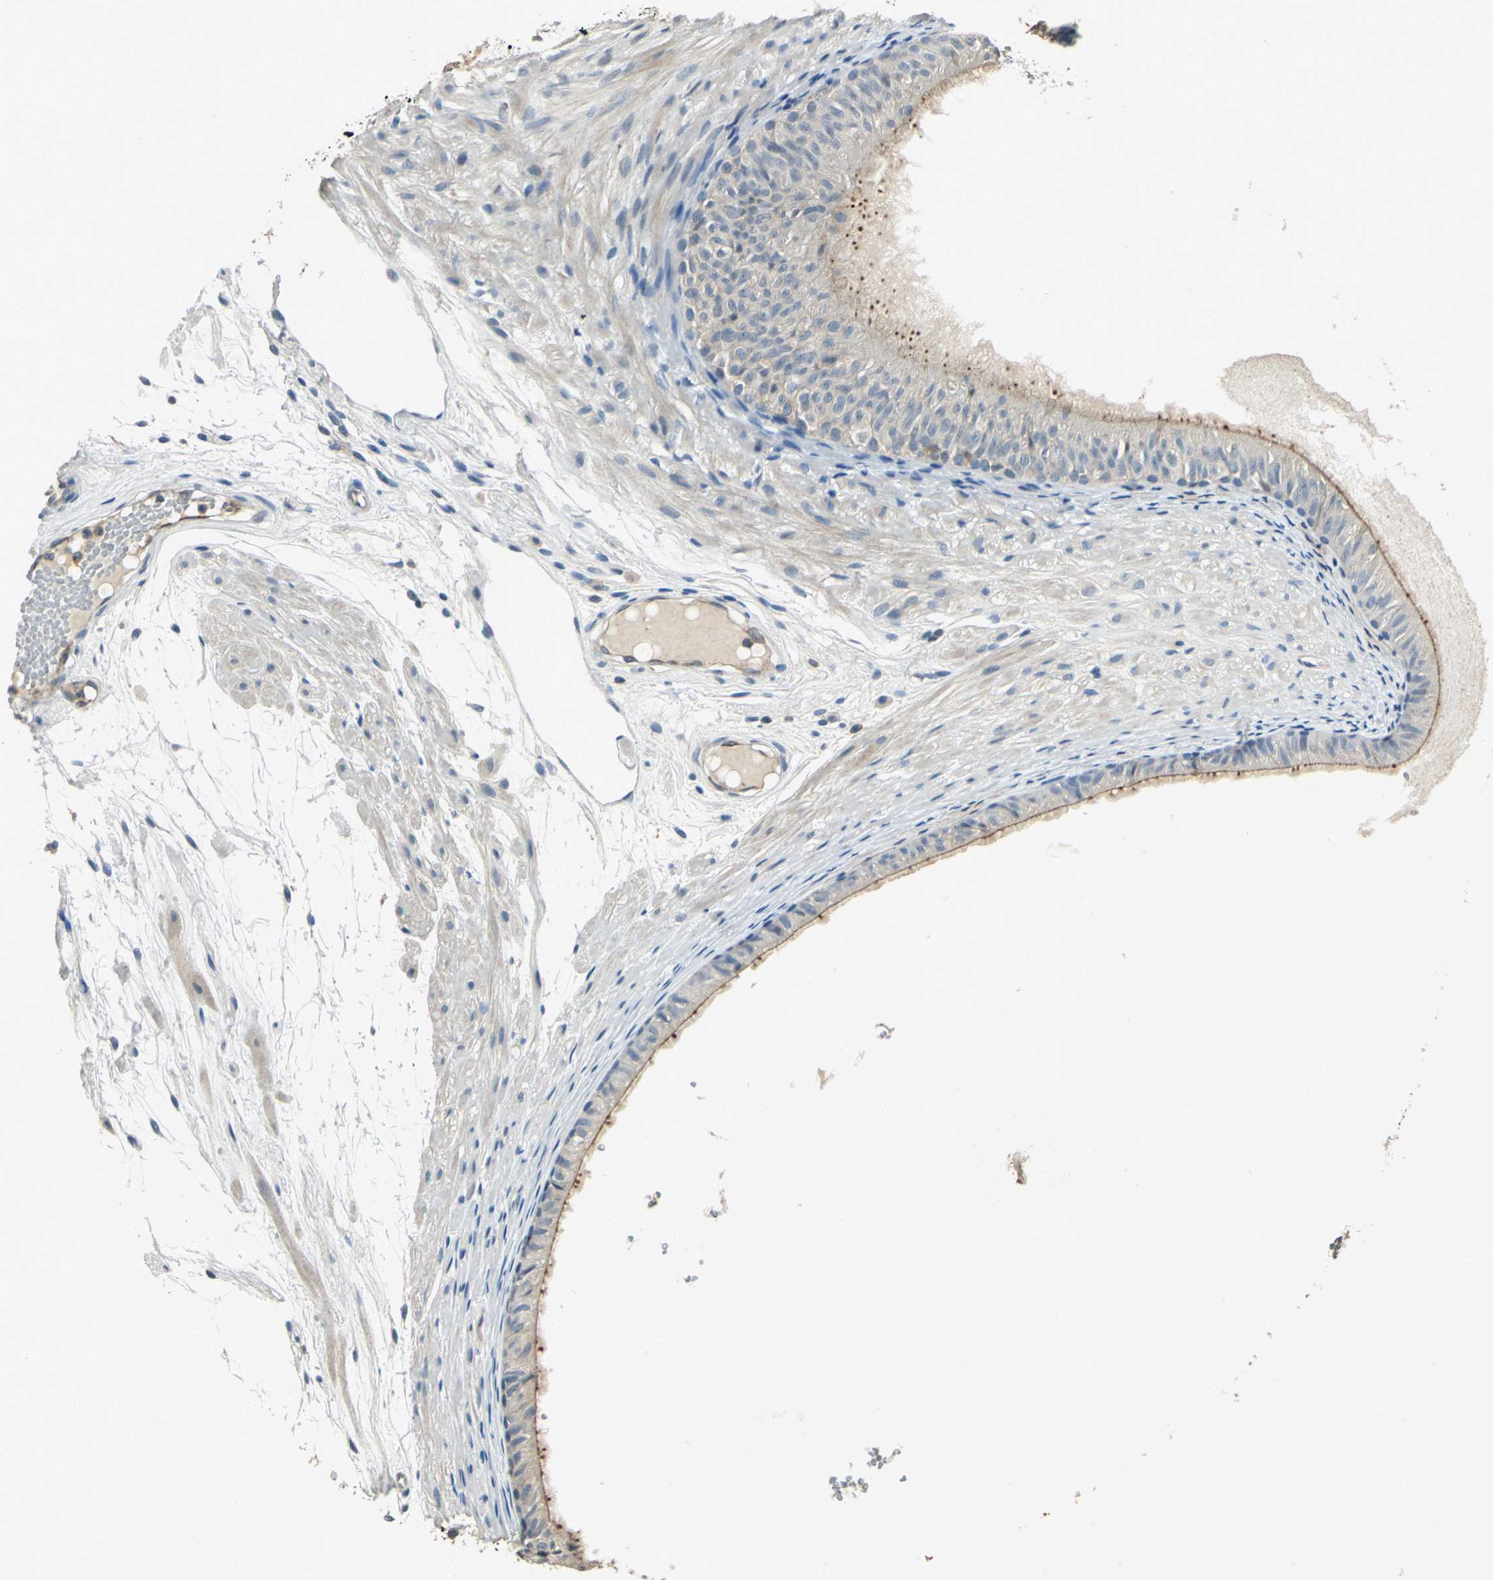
{"staining": {"intensity": "moderate", "quantity": ">75%", "location": "cytoplasmic/membranous"}, "tissue": "epididymis", "cell_type": "Glandular cells", "image_type": "normal", "snomed": [{"axis": "morphology", "description": "Normal tissue, NOS"}, {"axis": "morphology", "description": "Atrophy, NOS"}, {"axis": "topography", "description": "Testis"}, {"axis": "topography", "description": "Epididymis"}], "caption": "A brown stain shows moderate cytoplasmic/membranous positivity of a protein in glandular cells of normal human epididymis. (Brightfield microscopy of DAB IHC at high magnification).", "gene": "RAPGEF1", "patient": {"sex": "male", "age": 18}}